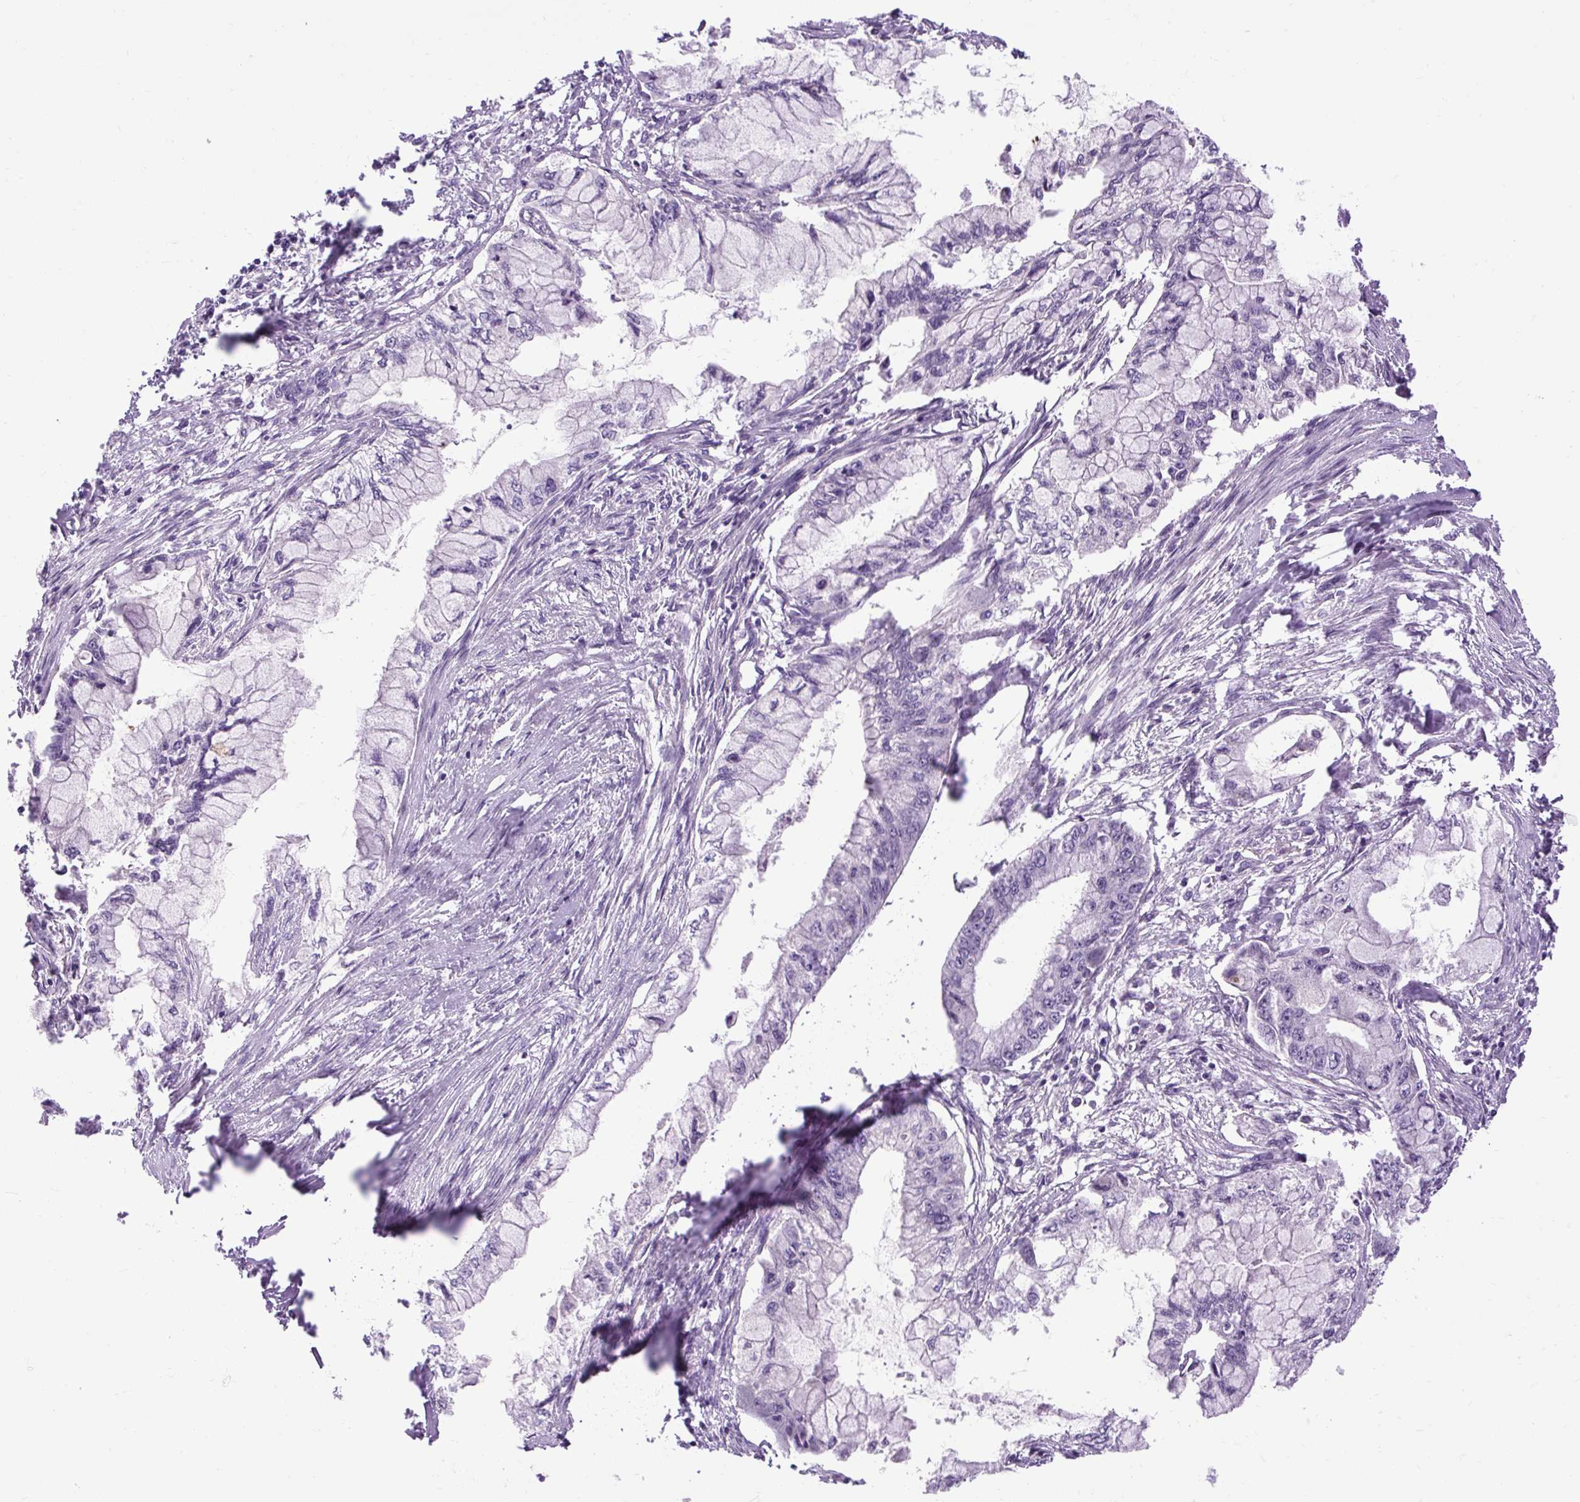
{"staining": {"intensity": "negative", "quantity": "none", "location": "none"}, "tissue": "pancreatic cancer", "cell_type": "Tumor cells", "image_type": "cancer", "snomed": [{"axis": "morphology", "description": "Adenocarcinoma, NOS"}, {"axis": "topography", "description": "Pancreas"}], "caption": "IHC of human pancreatic adenocarcinoma displays no positivity in tumor cells.", "gene": "ARRDC2", "patient": {"sex": "male", "age": 48}}